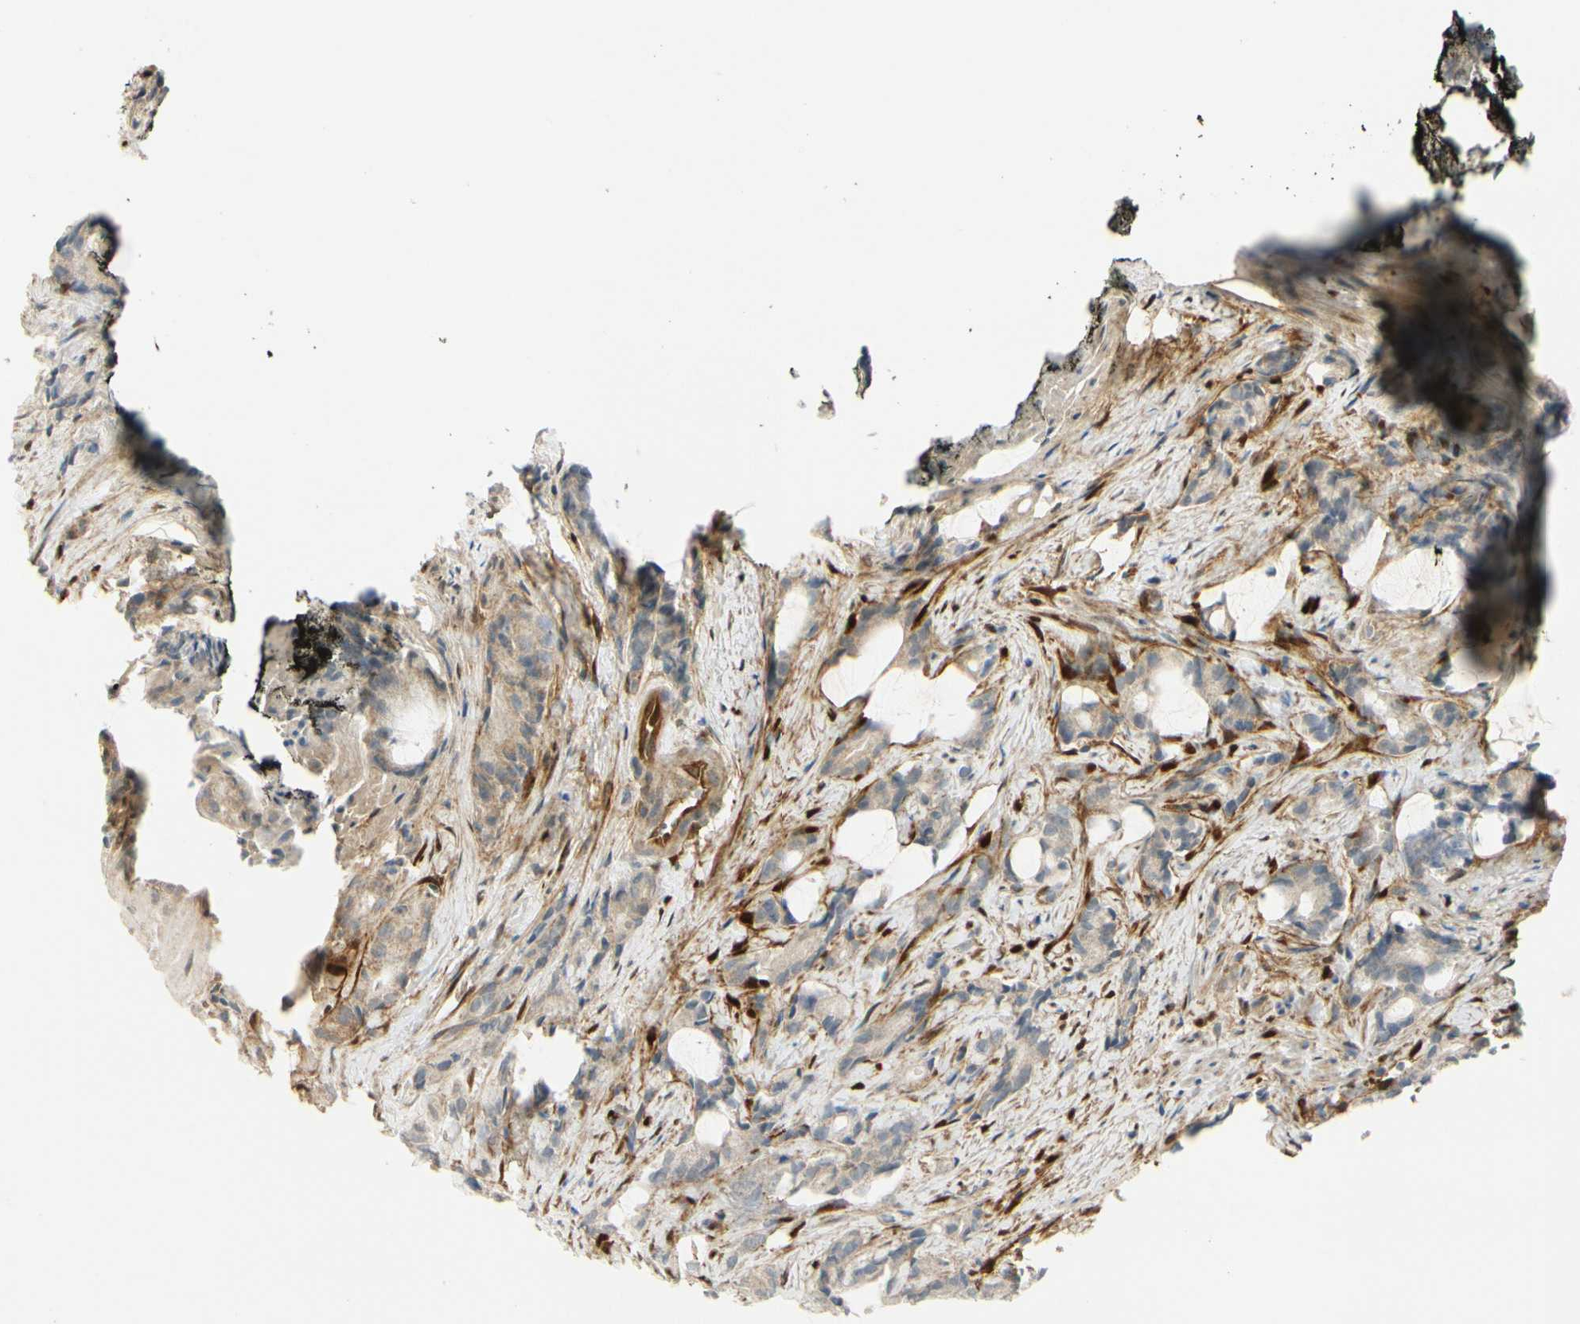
{"staining": {"intensity": "weak", "quantity": ">75%", "location": "cytoplasmic/membranous"}, "tissue": "prostate cancer", "cell_type": "Tumor cells", "image_type": "cancer", "snomed": [{"axis": "morphology", "description": "Adenocarcinoma, Low grade"}, {"axis": "topography", "description": "Prostate"}], "caption": "A micrograph of human prostate cancer (low-grade adenocarcinoma) stained for a protein shows weak cytoplasmic/membranous brown staining in tumor cells. (IHC, brightfield microscopy, high magnification).", "gene": "FHL2", "patient": {"sex": "male", "age": 58}}